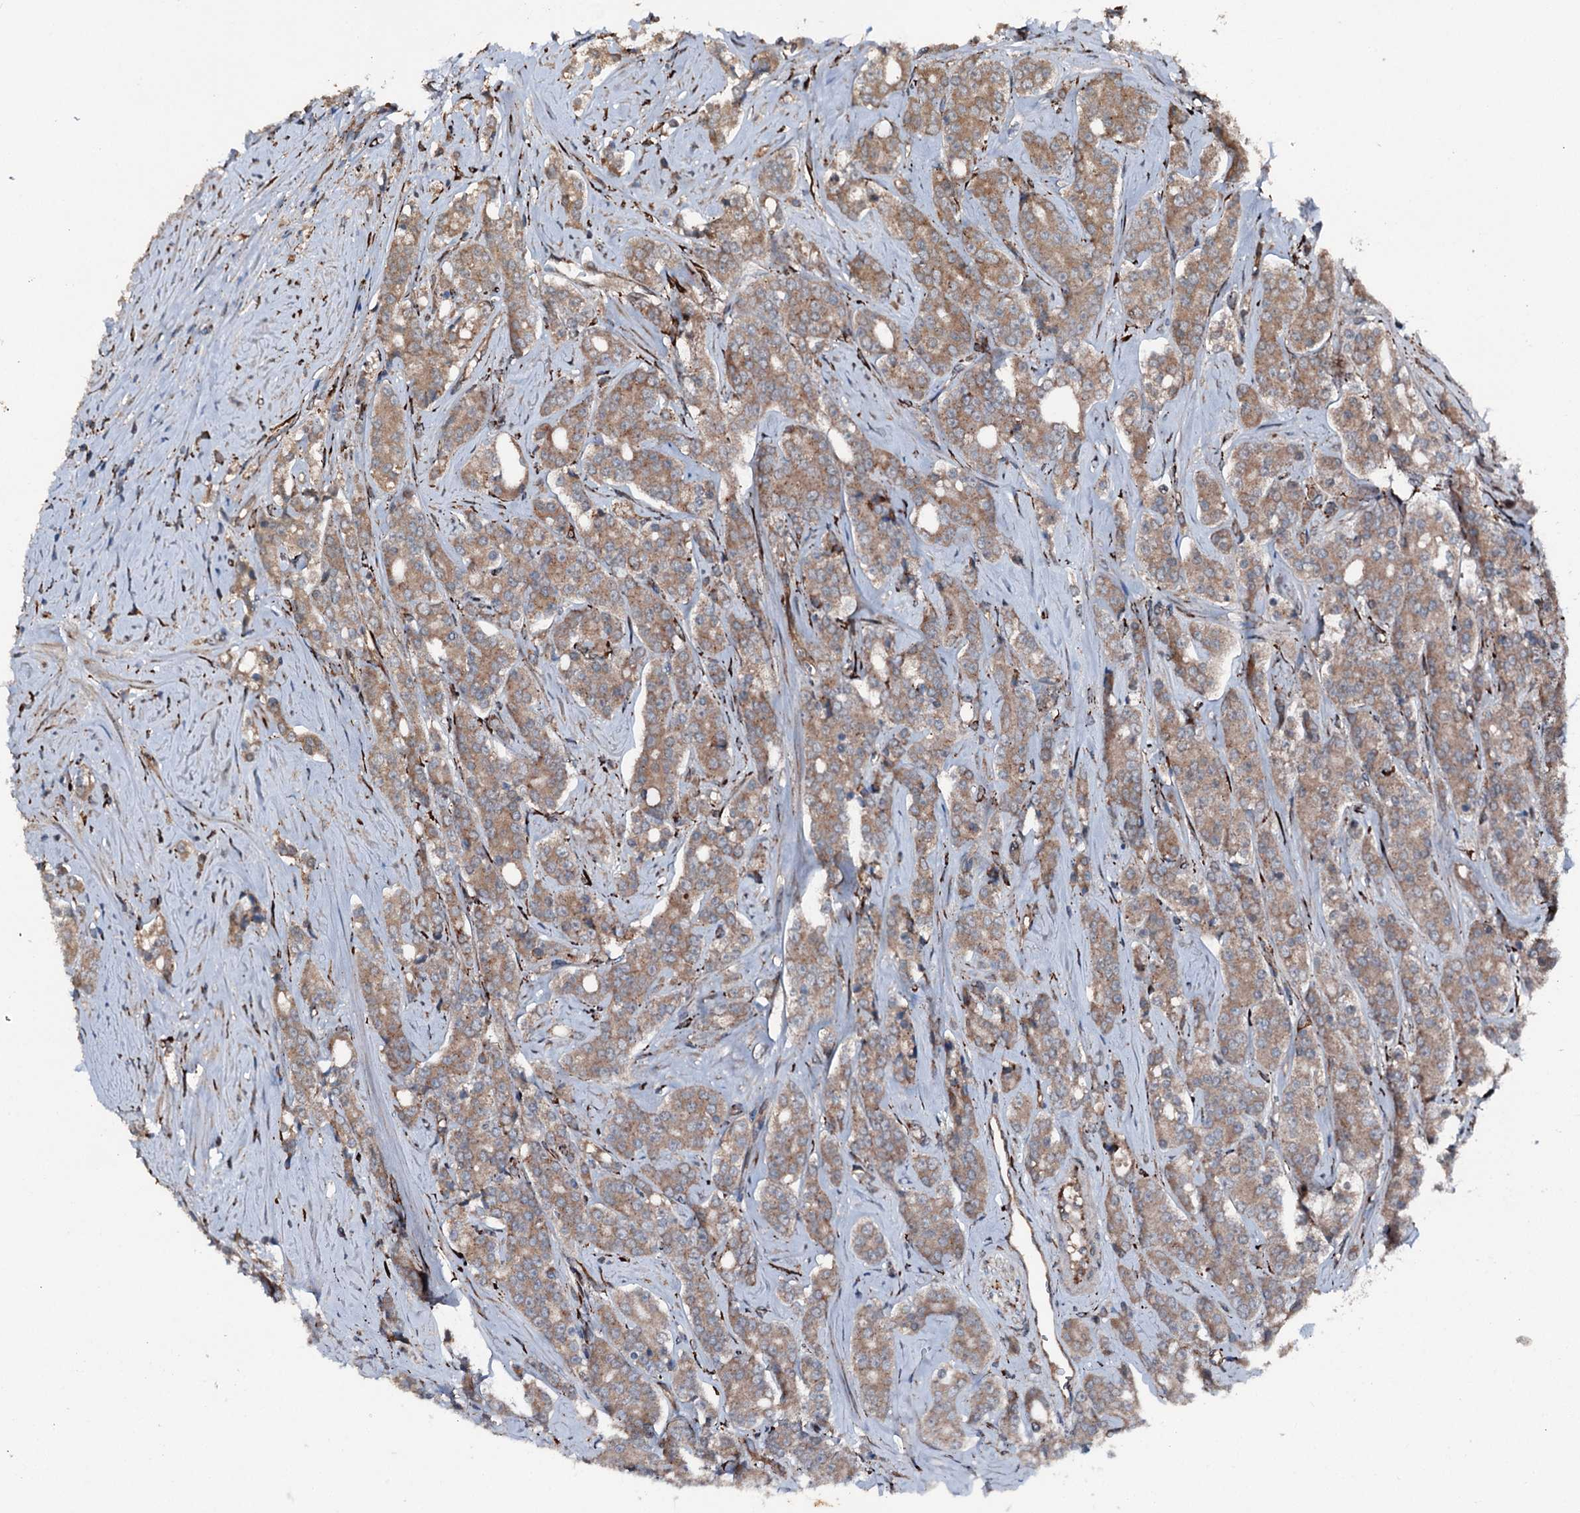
{"staining": {"intensity": "moderate", "quantity": ">75%", "location": "cytoplasmic/membranous"}, "tissue": "prostate cancer", "cell_type": "Tumor cells", "image_type": "cancer", "snomed": [{"axis": "morphology", "description": "Adenocarcinoma, High grade"}, {"axis": "topography", "description": "Prostate"}], "caption": "An IHC image of neoplastic tissue is shown. Protein staining in brown highlights moderate cytoplasmic/membranous positivity in high-grade adenocarcinoma (prostate) within tumor cells.", "gene": "DDIAS", "patient": {"sex": "male", "age": 62}}